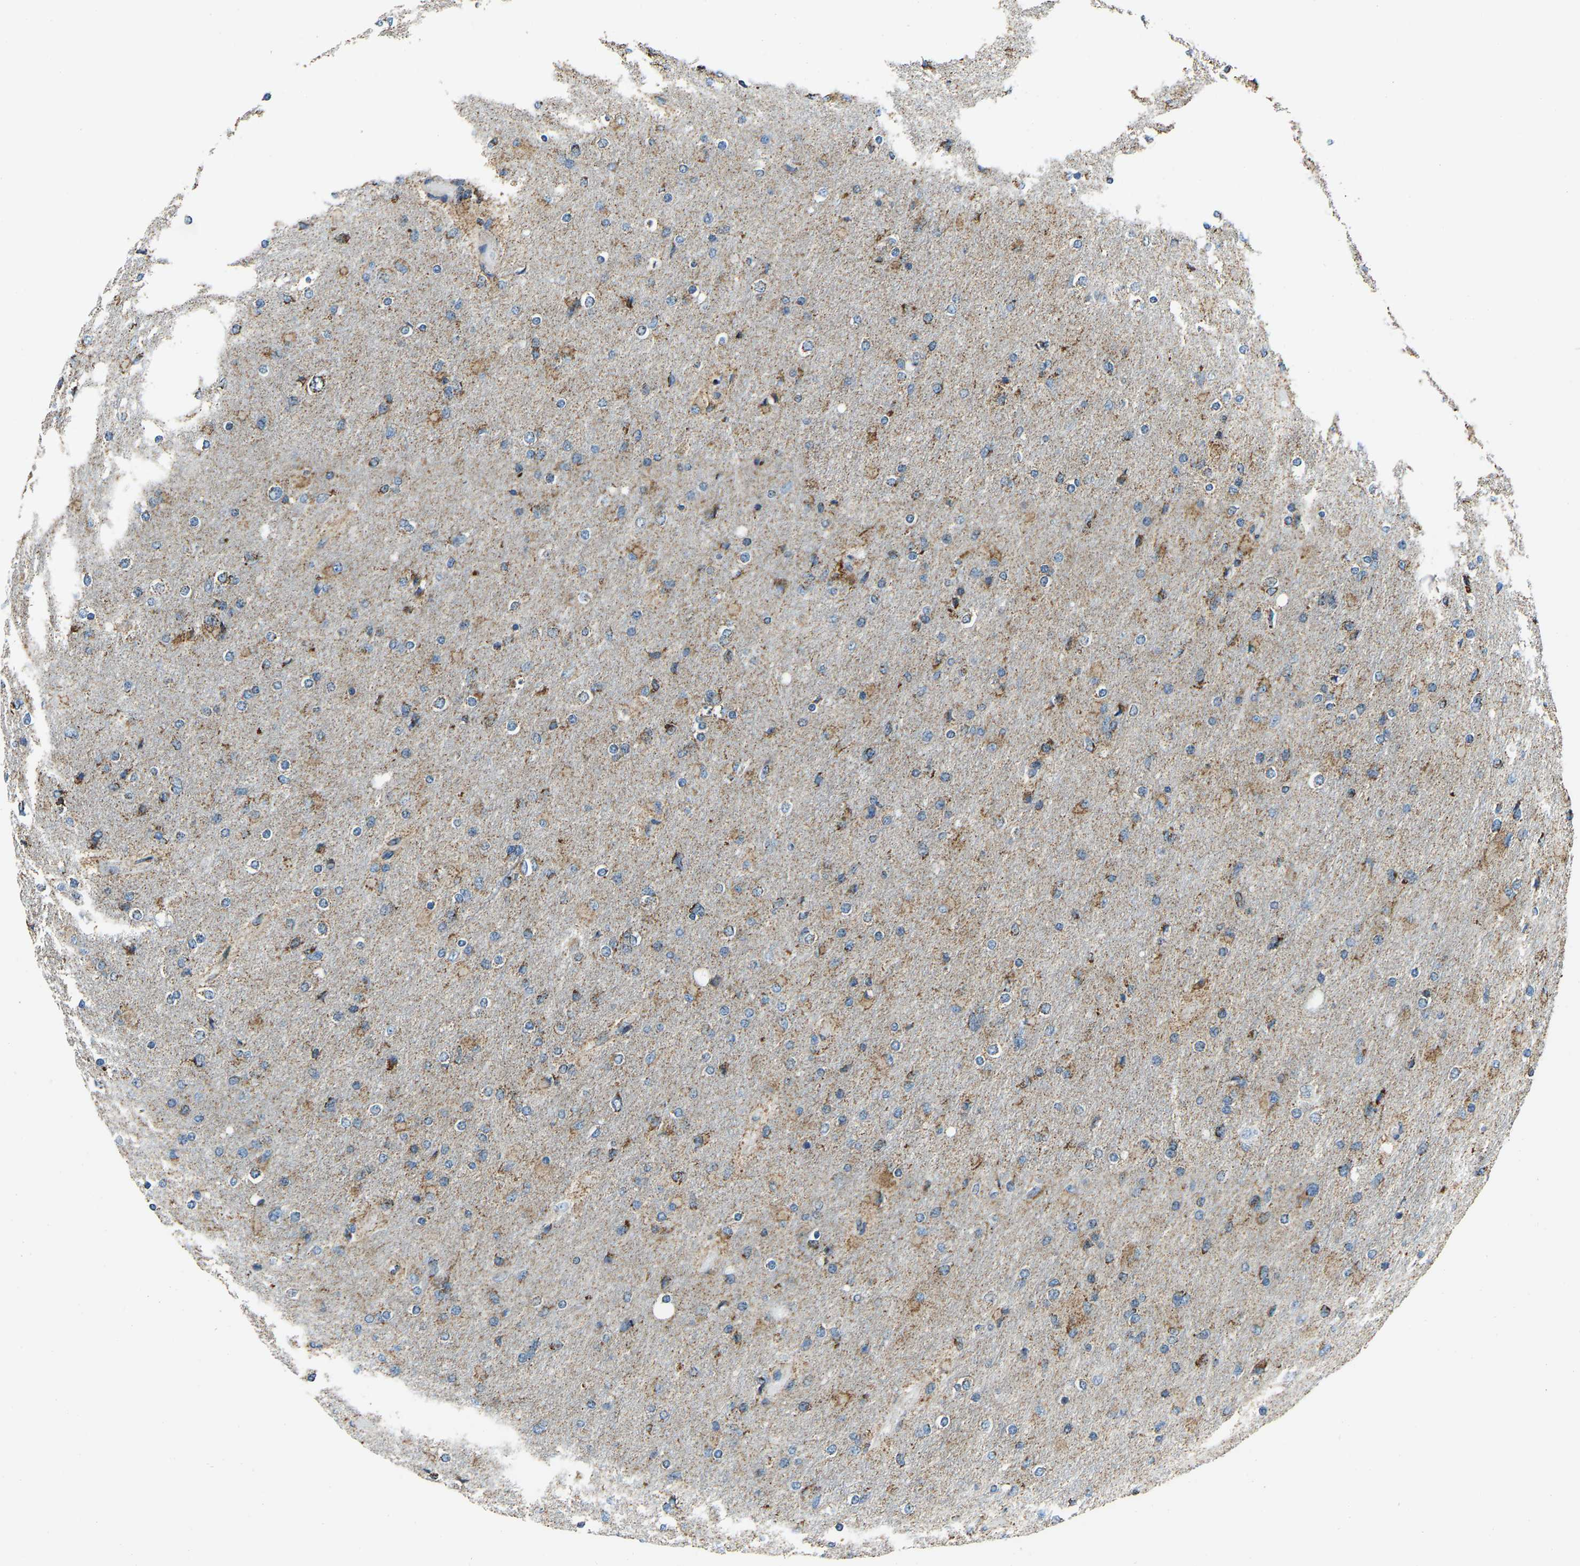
{"staining": {"intensity": "moderate", "quantity": "25%-75%", "location": "cytoplasmic/membranous"}, "tissue": "glioma", "cell_type": "Tumor cells", "image_type": "cancer", "snomed": [{"axis": "morphology", "description": "Glioma, malignant, High grade"}, {"axis": "topography", "description": "Cerebral cortex"}], "caption": "Protein staining displays moderate cytoplasmic/membranous expression in approximately 25%-75% of tumor cells in glioma.", "gene": "RBM33", "patient": {"sex": "female", "age": 36}}